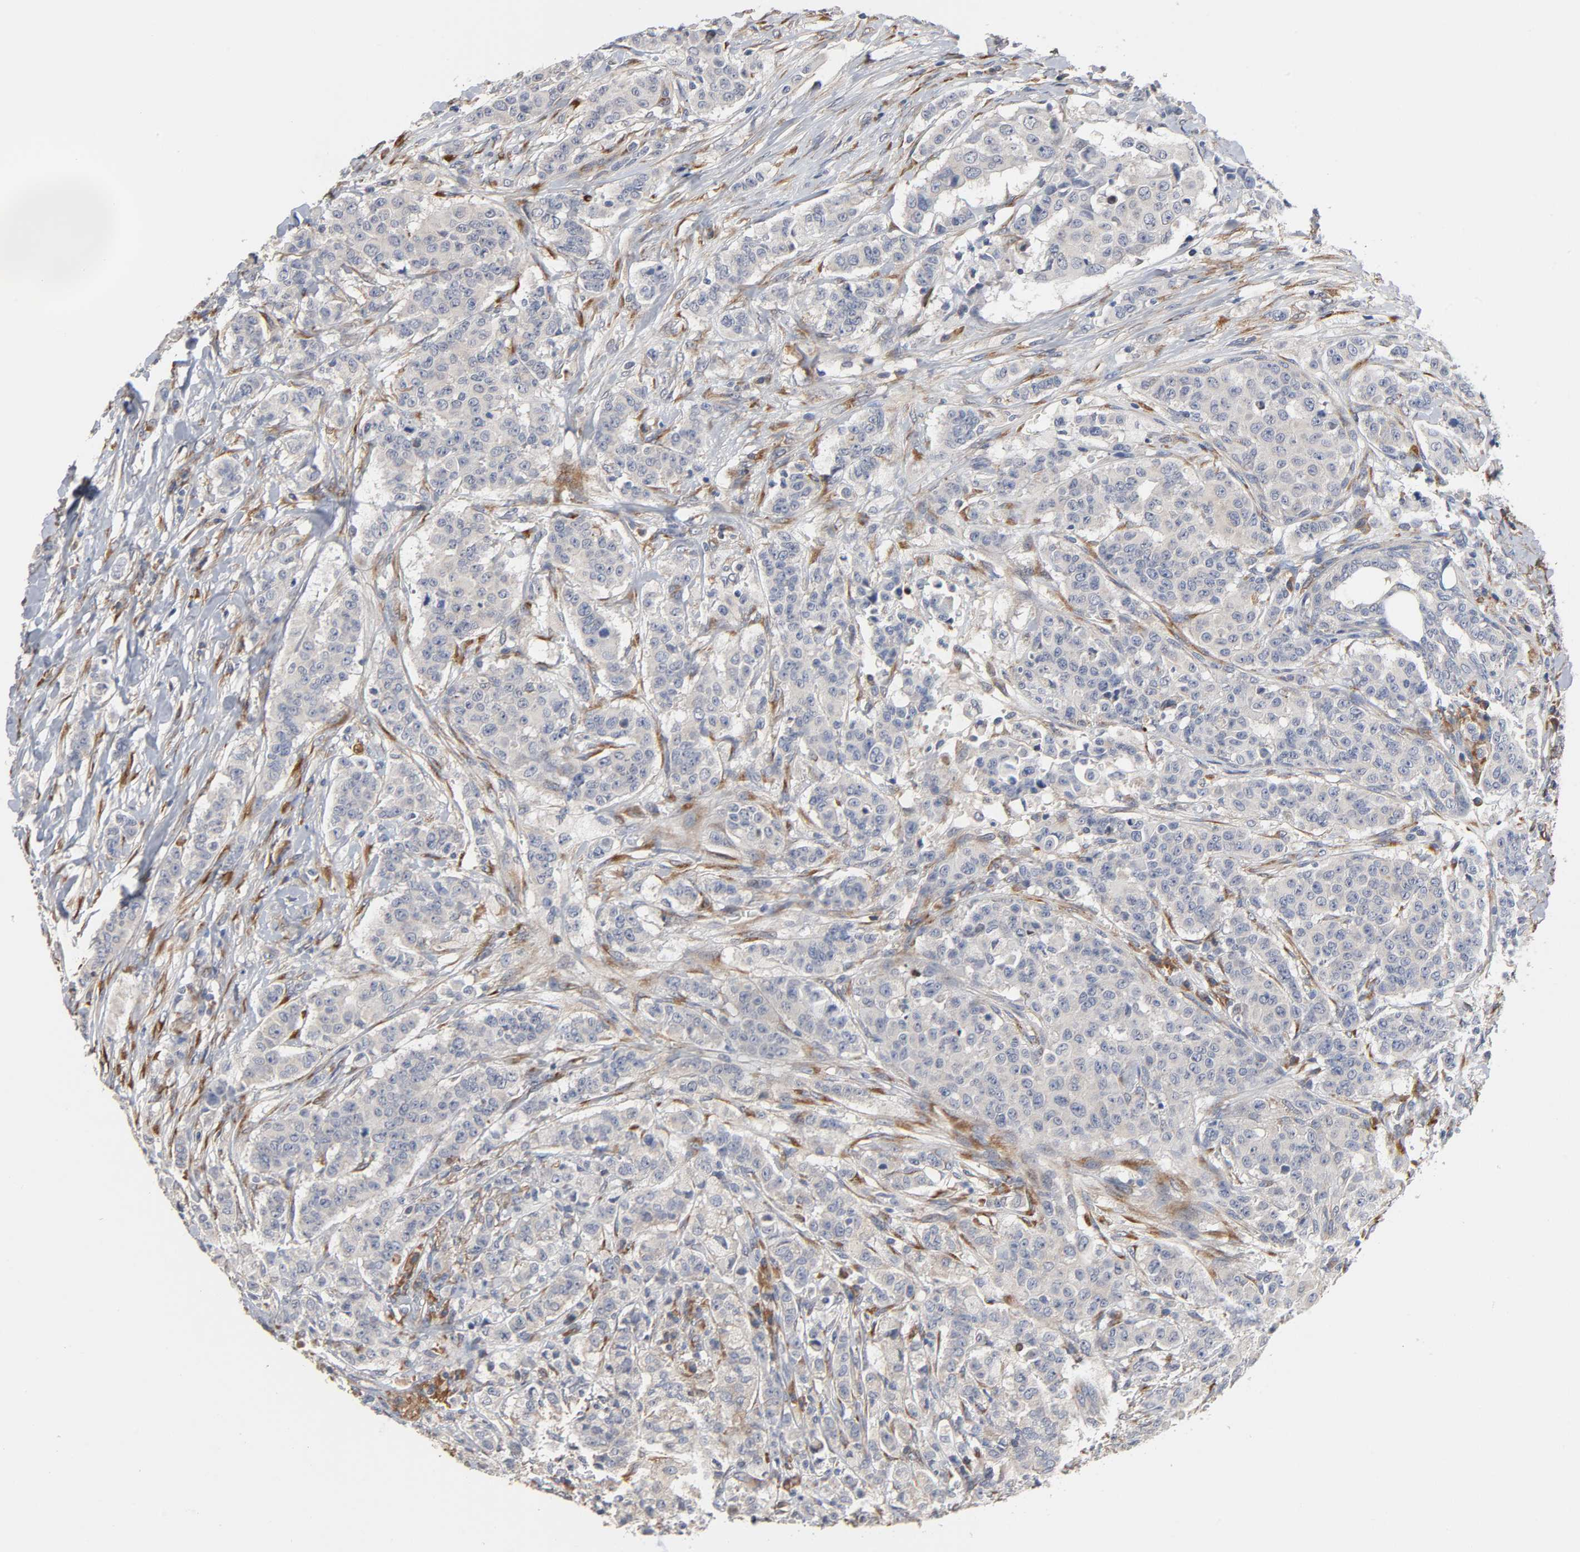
{"staining": {"intensity": "negative", "quantity": "none", "location": "none"}, "tissue": "breast cancer", "cell_type": "Tumor cells", "image_type": "cancer", "snomed": [{"axis": "morphology", "description": "Duct carcinoma"}, {"axis": "topography", "description": "Breast"}], "caption": "Immunohistochemical staining of human breast intraductal carcinoma displays no significant staining in tumor cells.", "gene": "HDLBP", "patient": {"sex": "female", "age": 40}}